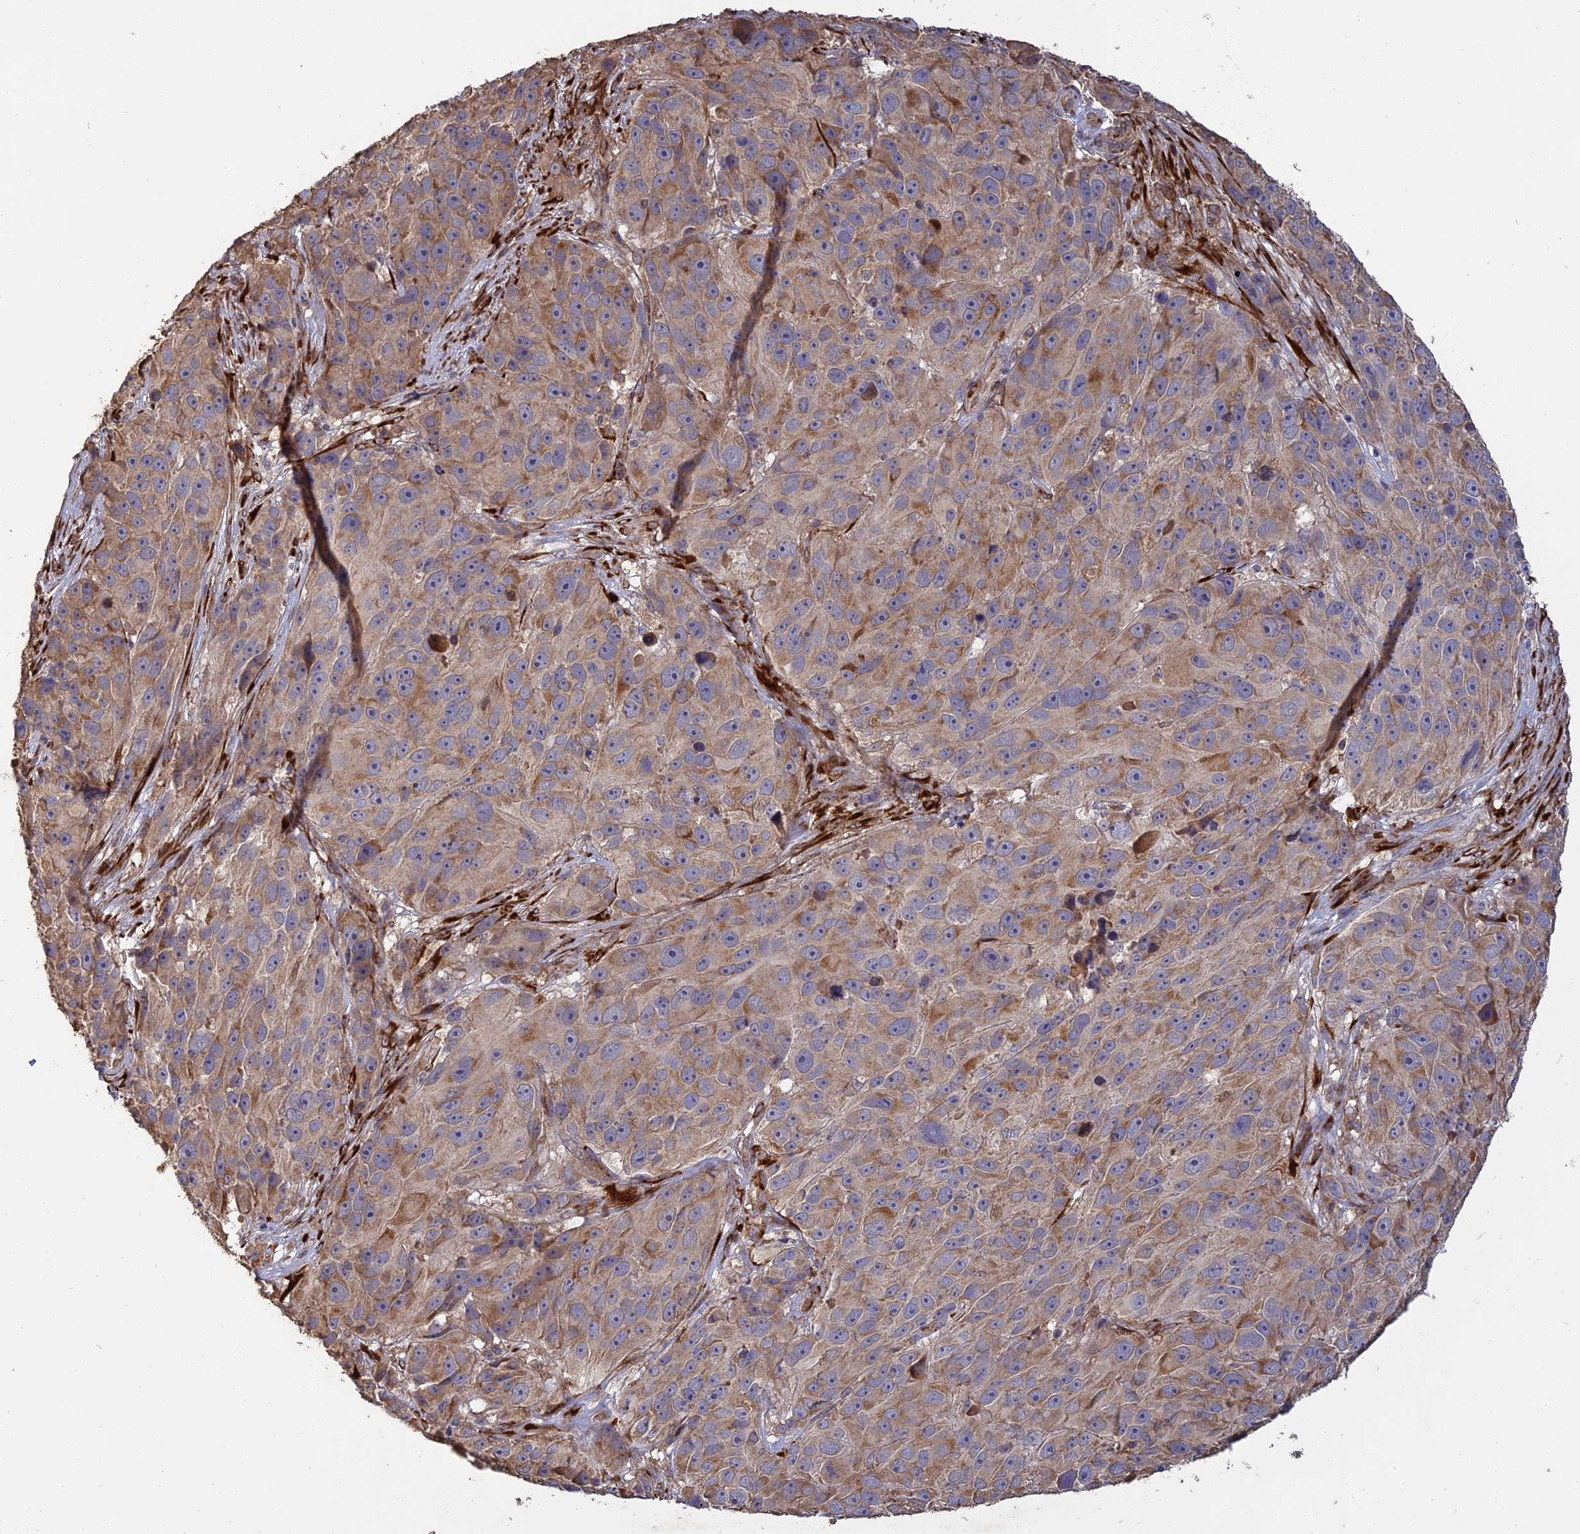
{"staining": {"intensity": "moderate", "quantity": "25%-75%", "location": "cytoplasmic/membranous"}, "tissue": "melanoma", "cell_type": "Tumor cells", "image_type": "cancer", "snomed": [{"axis": "morphology", "description": "Malignant melanoma, NOS"}, {"axis": "topography", "description": "Skin"}], "caption": "Moderate cytoplasmic/membranous expression is seen in approximately 25%-75% of tumor cells in melanoma.", "gene": "PPIC", "patient": {"sex": "male", "age": 84}}